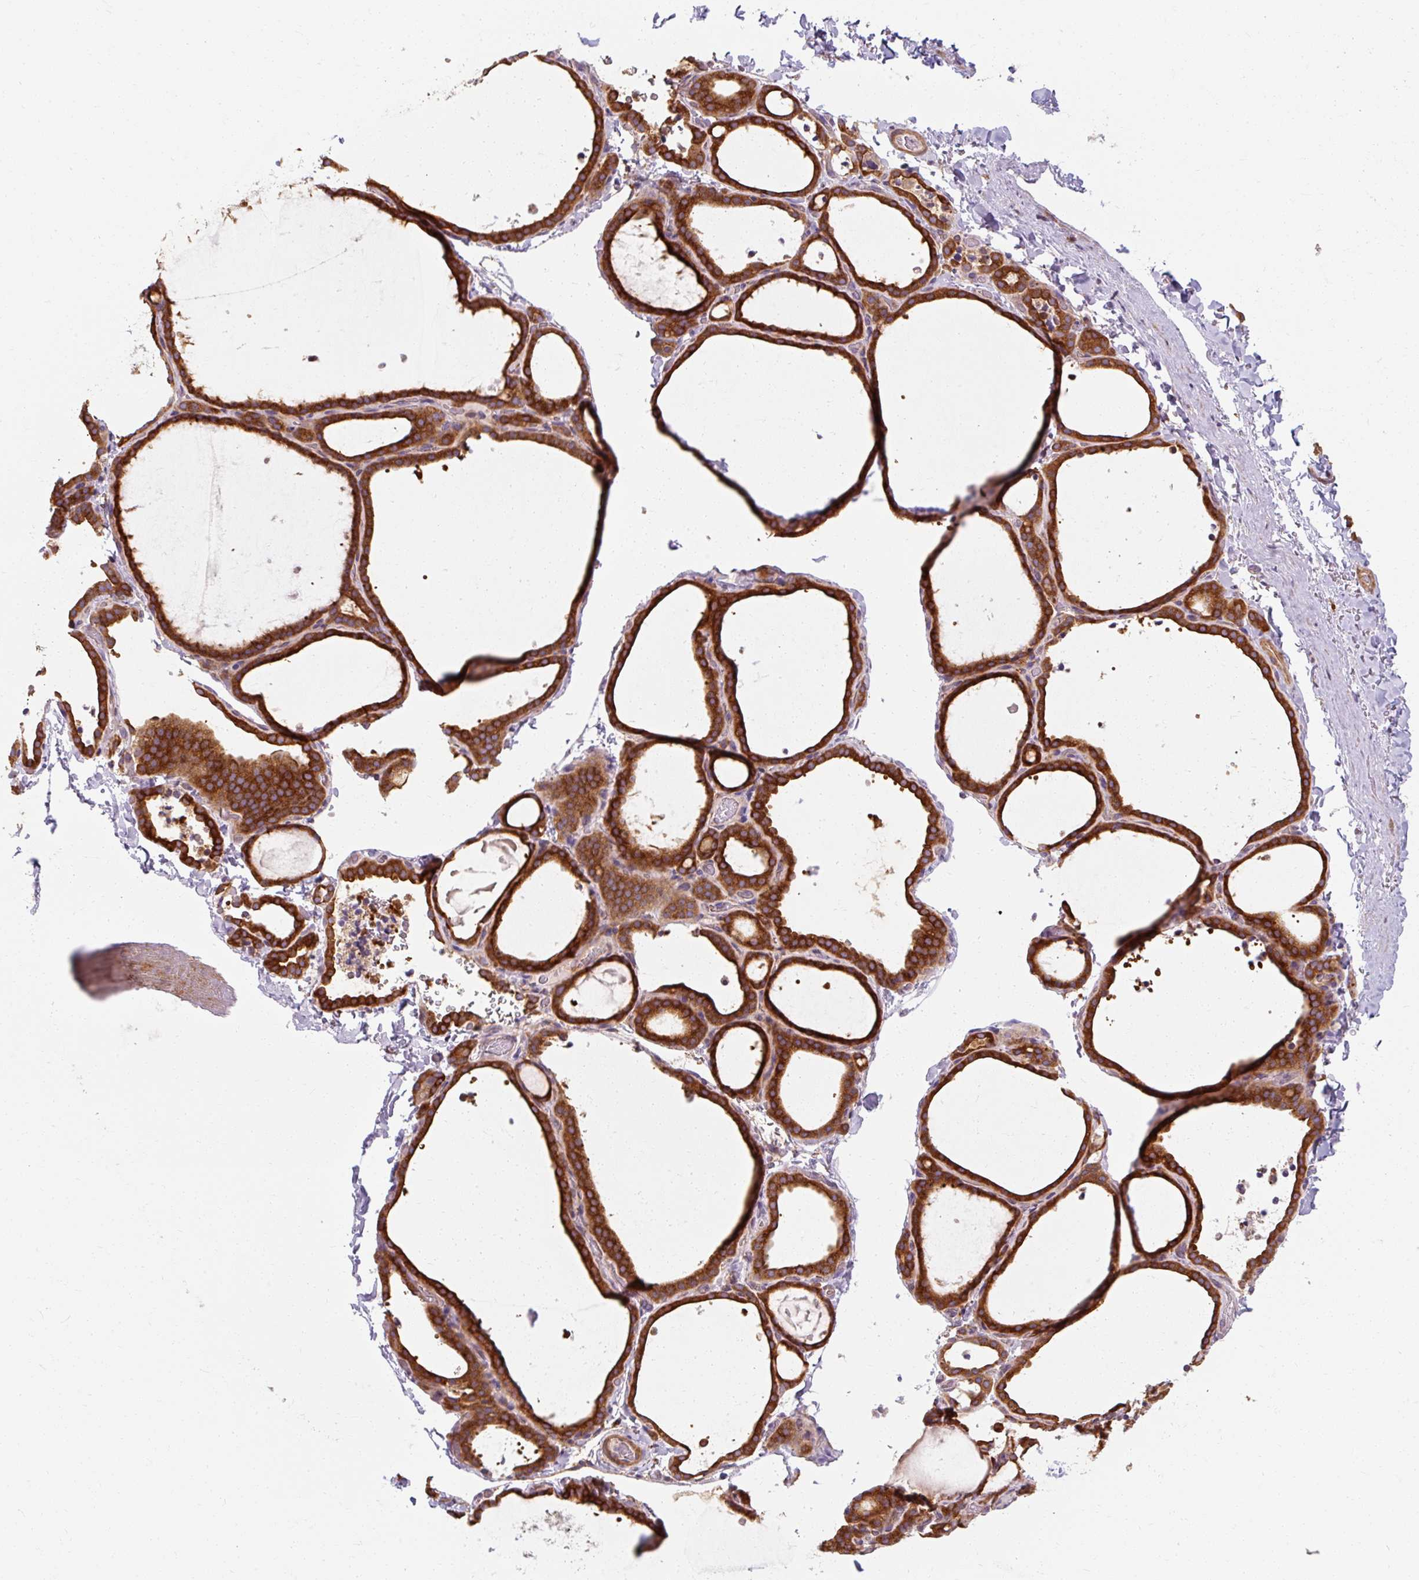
{"staining": {"intensity": "strong", "quantity": ">75%", "location": "cytoplasmic/membranous"}, "tissue": "thyroid gland", "cell_type": "Glandular cells", "image_type": "normal", "snomed": [{"axis": "morphology", "description": "Normal tissue, NOS"}, {"axis": "topography", "description": "Thyroid gland"}], "caption": "Immunohistochemistry micrograph of unremarkable thyroid gland: thyroid gland stained using immunohistochemistry (IHC) shows high levels of strong protein expression localized specifically in the cytoplasmic/membranous of glandular cells, appearing as a cytoplasmic/membranous brown color.", "gene": "TBC1D4", "patient": {"sex": "female", "age": 22}}